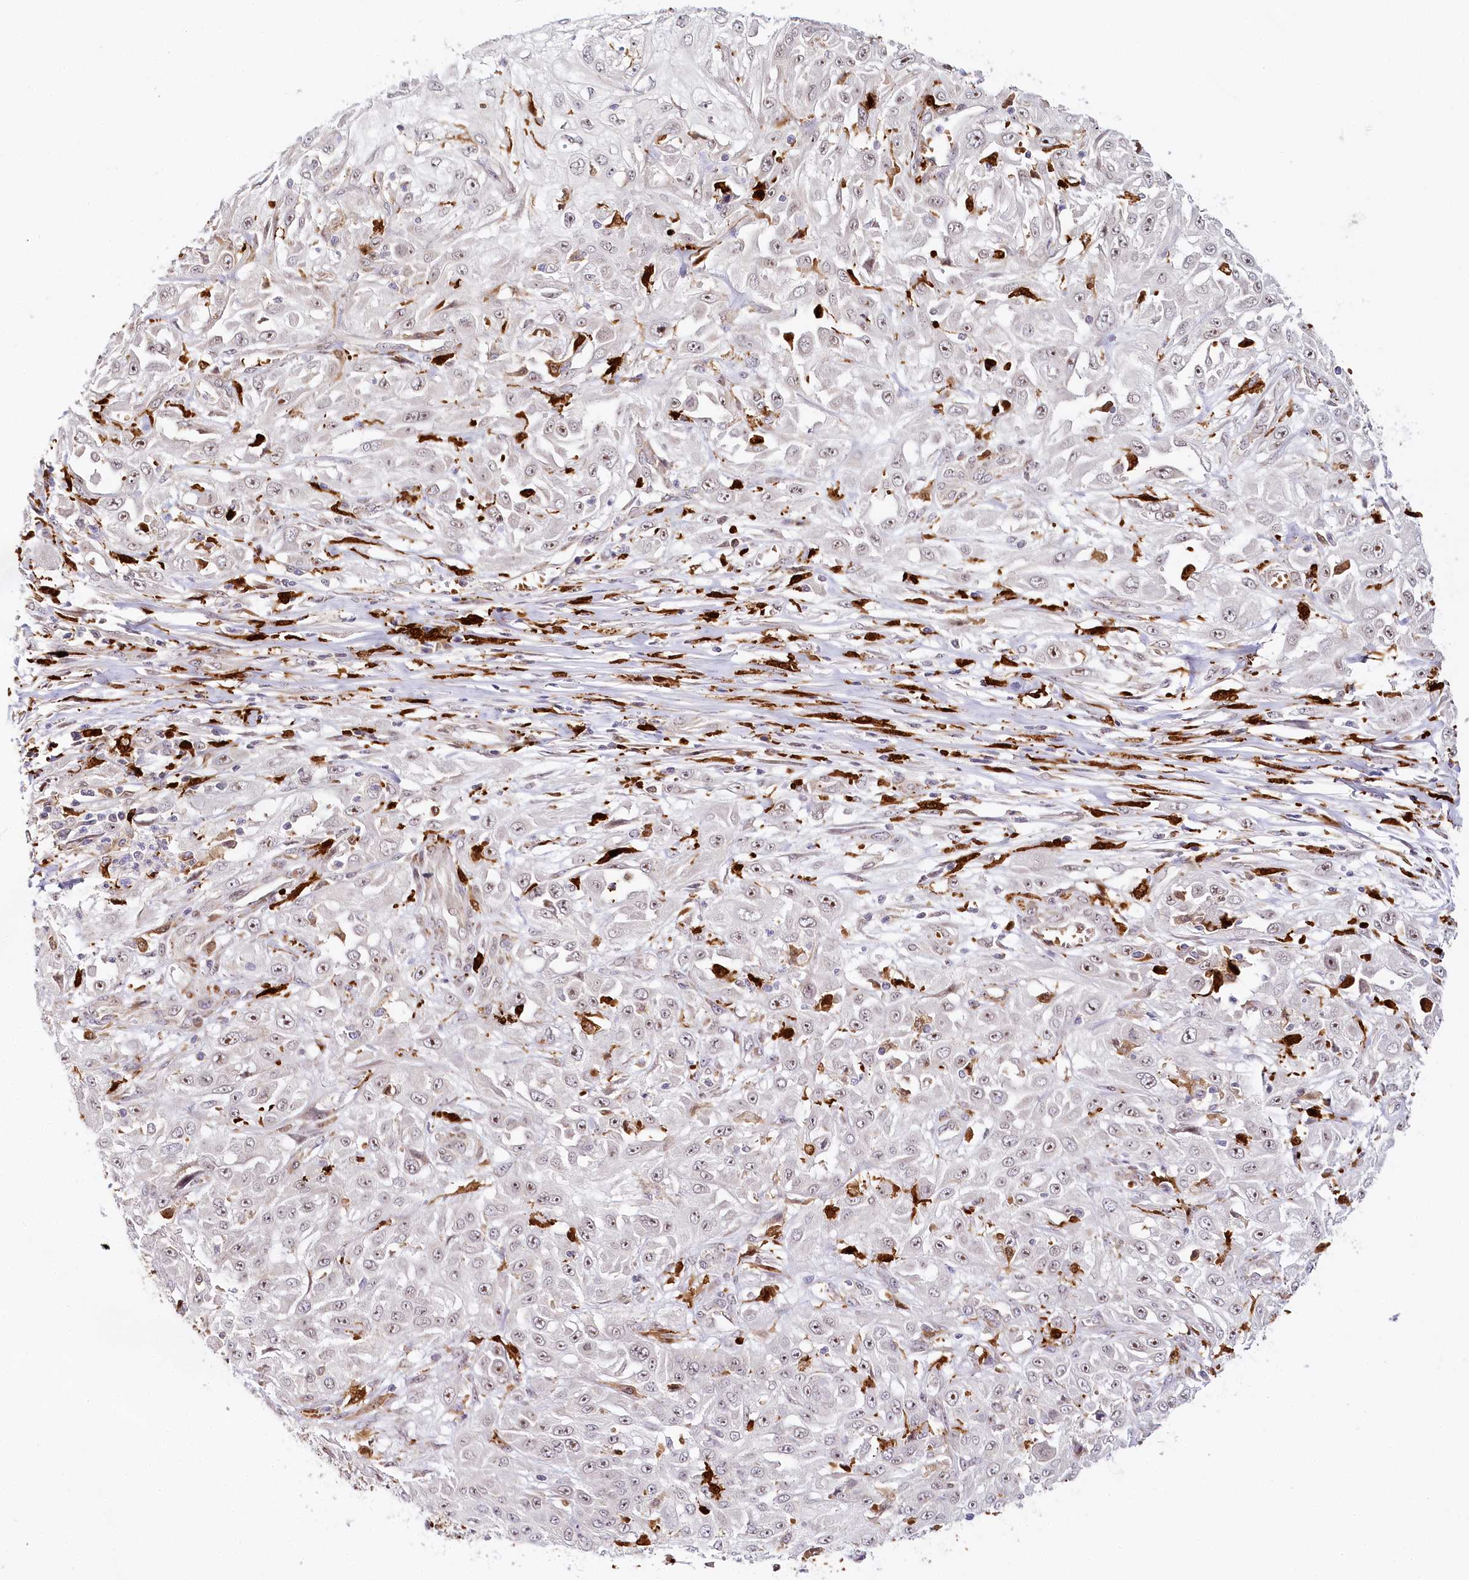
{"staining": {"intensity": "weak", "quantity": "<25%", "location": "nuclear"}, "tissue": "skin cancer", "cell_type": "Tumor cells", "image_type": "cancer", "snomed": [{"axis": "morphology", "description": "Squamous cell carcinoma, NOS"}, {"axis": "morphology", "description": "Squamous cell carcinoma, metastatic, NOS"}, {"axis": "topography", "description": "Skin"}, {"axis": "topography", "description": "Lymph node"}], "caption": "The micrograph shows no significant positivity in tumor cells of squamous cell carcinoma (skin).", "gene": "WDR36", "patient": {"sex": "male", "age": 75}}